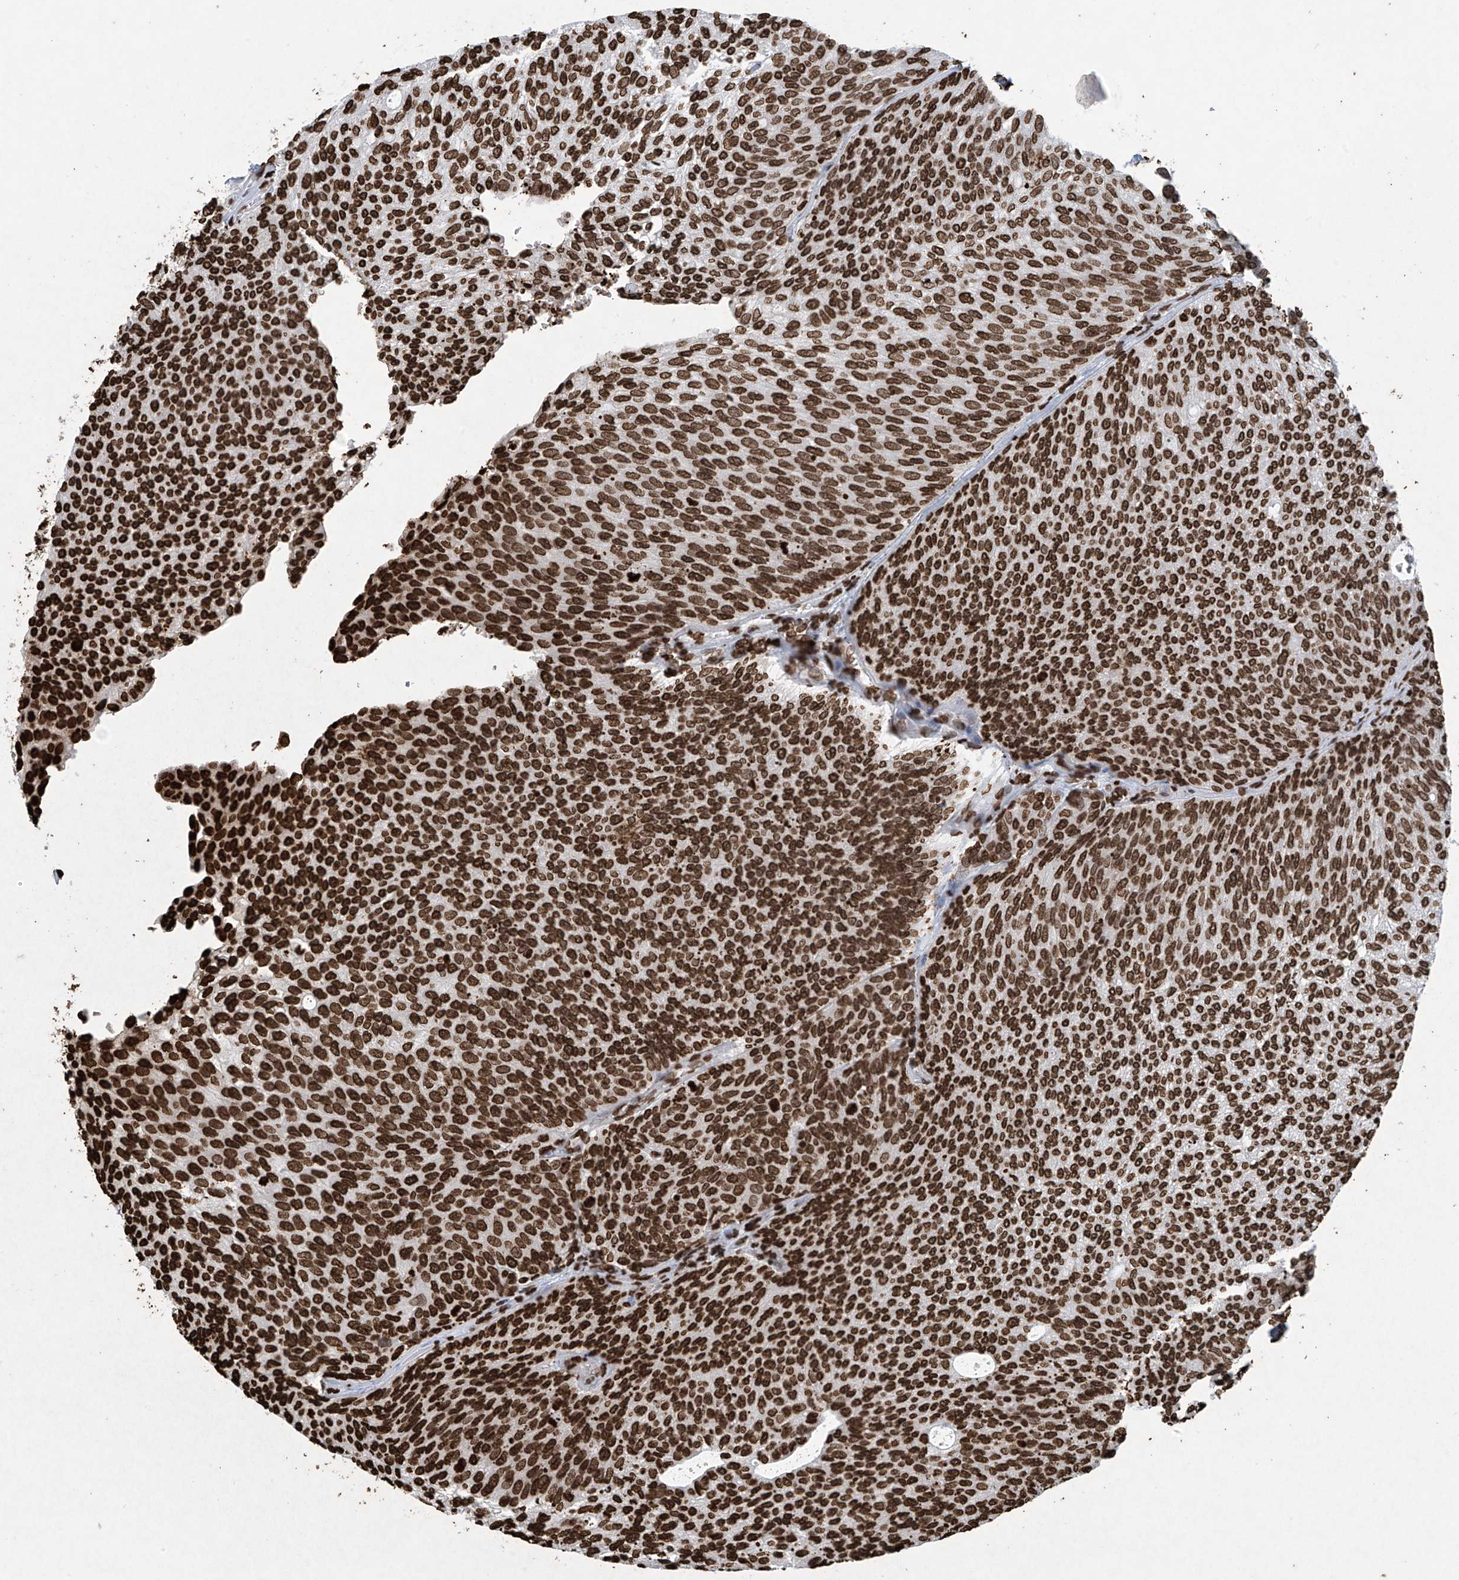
{"staining": {"intensity": "strong", "quantity": ">75%", "location": "nuclear"}, "tissue": "urothelial cancer", "cell_type": "Tumor cells", "image_type": "cancer", "snomed": [{"axis": "morphology", "description": "Urothelial carcinoma, Low grade"}, {"axis": "topography", "description": "Urinary bladder"}], "caption": "The photomicrograph reveals staining of urothelial cancer, revealing strong nuclear protein positivity (brown color) within tumor cells. The protein is shown in brown color, while the nuclei are stained blue.", "gene": "H3-3A", "patient": {"sex": "female", "age": 79}}